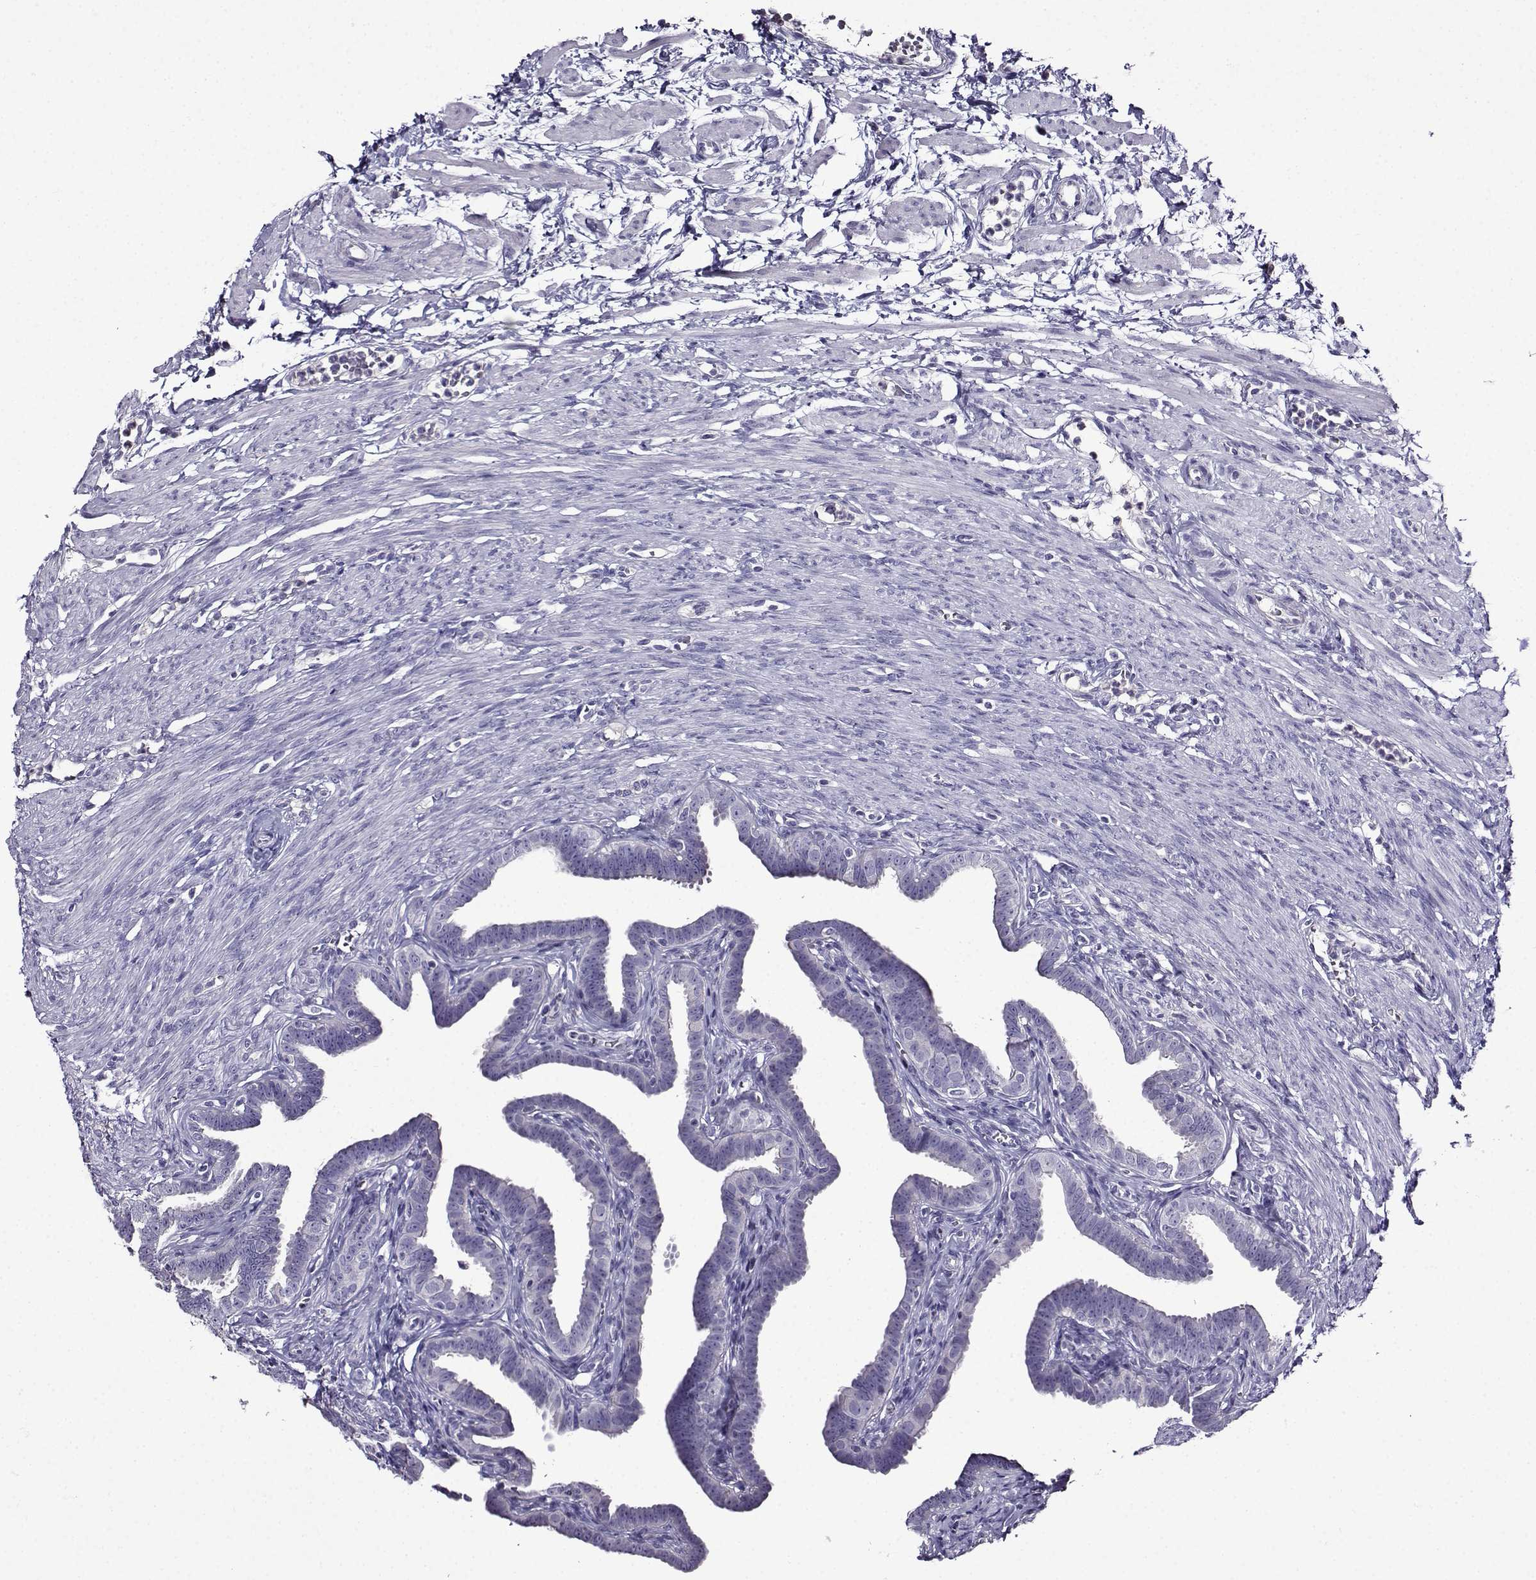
{"staining": {"intensity": "negative", "quantity": "none", "location": "none"}, "tissue": "fallopian tube", "cell_type": "Glandular cells", "image_type": "normal", "snomed": [{"axis": "morphology", "description": "Normal tissue, NOS"}, {"axis": "topography", "description": "Fallopian tube"}, {"axis": "topography", "description": "Ovary"}], "caption": "Immunohistochemistry histopathology image of benign fallopian tube: fallopian tube stained with DAB (3,3'-diaminobenzidine) displays no significant protein positivity in glandular cells. (DAB (3,3'-diaminobenzidine) IHC, high magnification).", "gene": "TMEM266", "patient": {"sex": "female", "age": 33}}